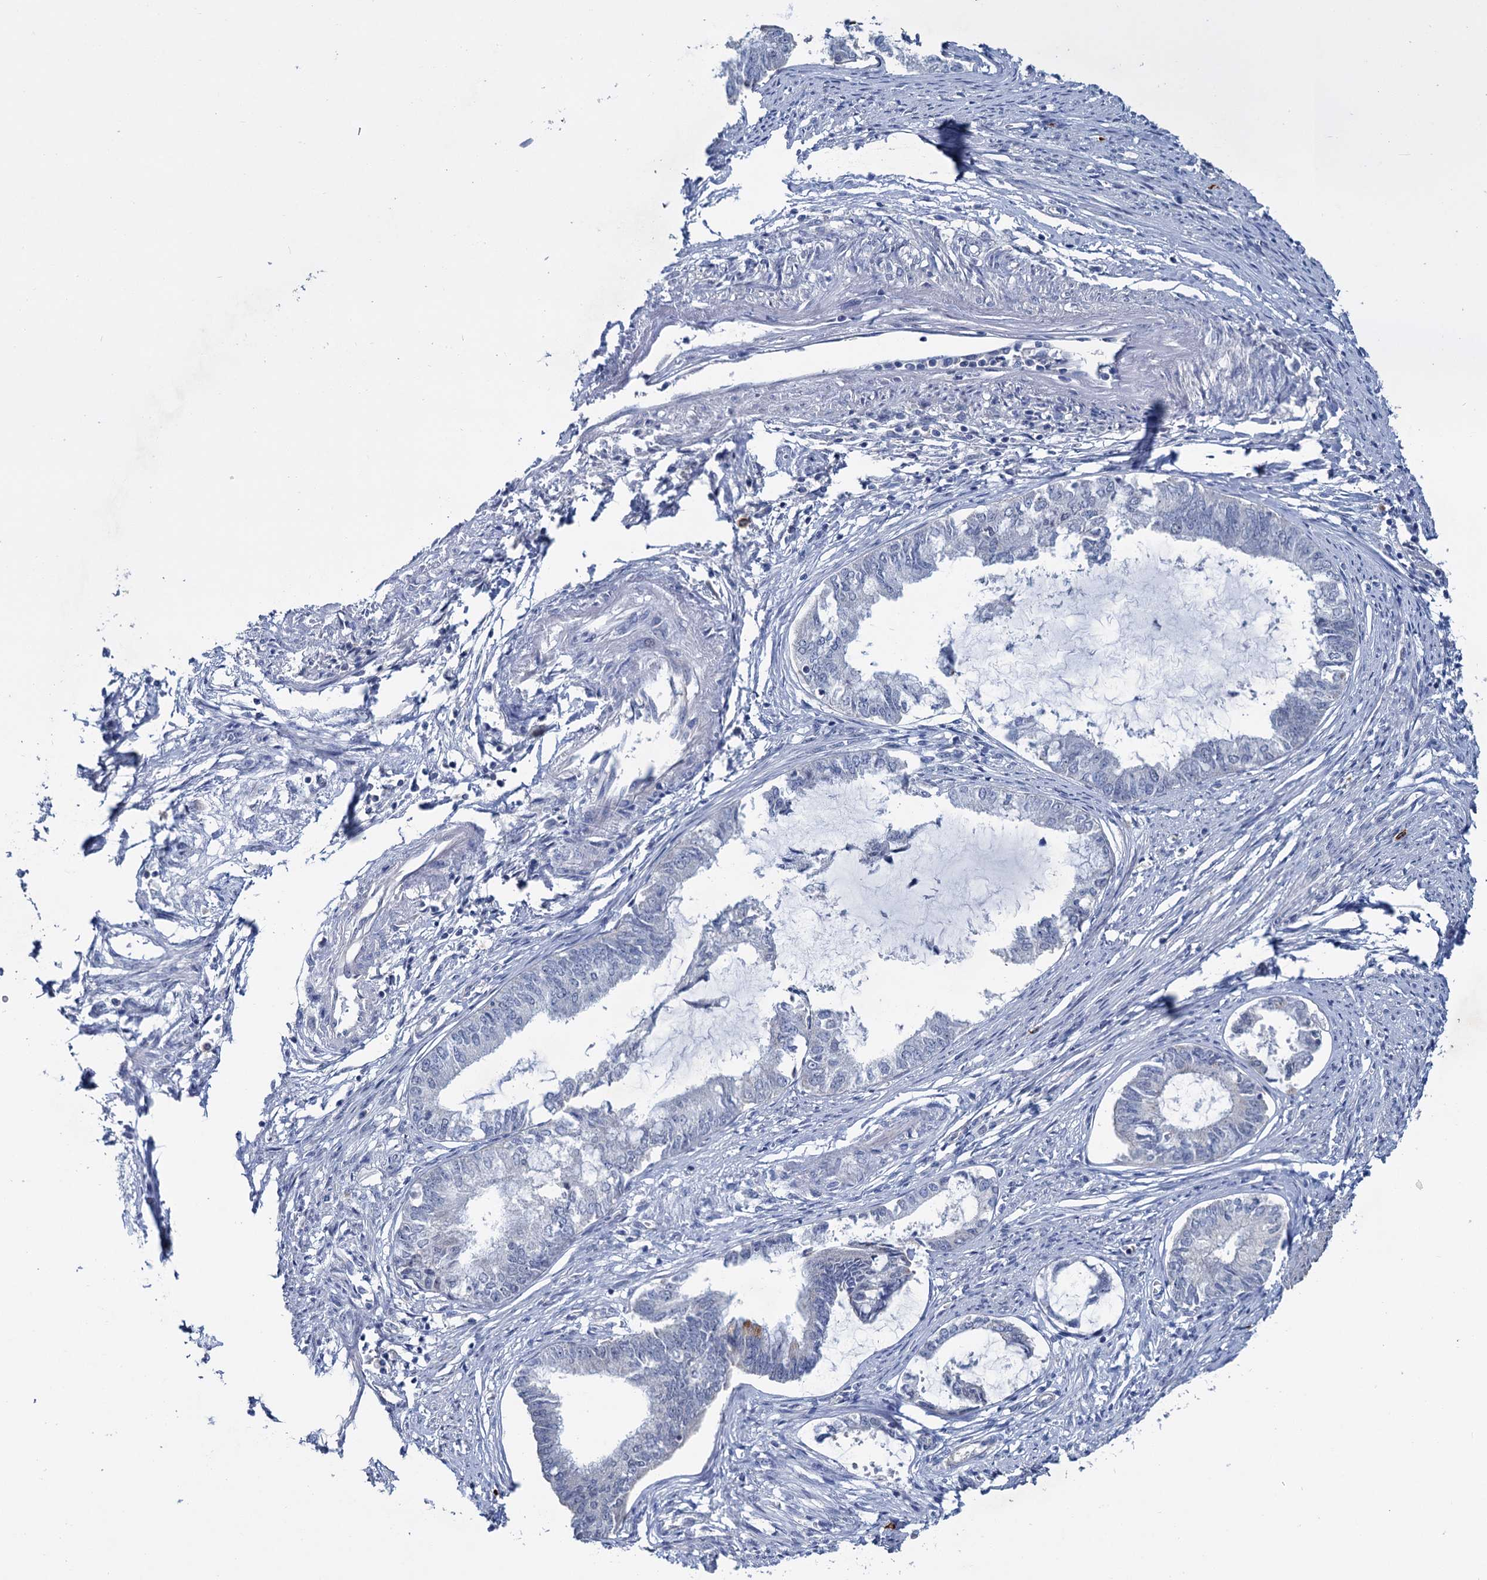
{"staining": {"intensity": "negative", "quantity": "none", "location": "none"}, "tissue": "endometrial cancer", "cell_type": "Tumor cells", "image_type": "cancer", "snomed": [{"axis": "morphology", "description": "Adenocarcinoma, NOS"}, {"axis": "topography", "description": "Endometrium"}], "caption": "A high-resolution micrograph shows IHC staining of endometrial cancer (adenocarcinoma), which displays no significant positivity in tumor cells.", "gene": "FAM111B", "patient": {"sex": "female", "age": 86}}